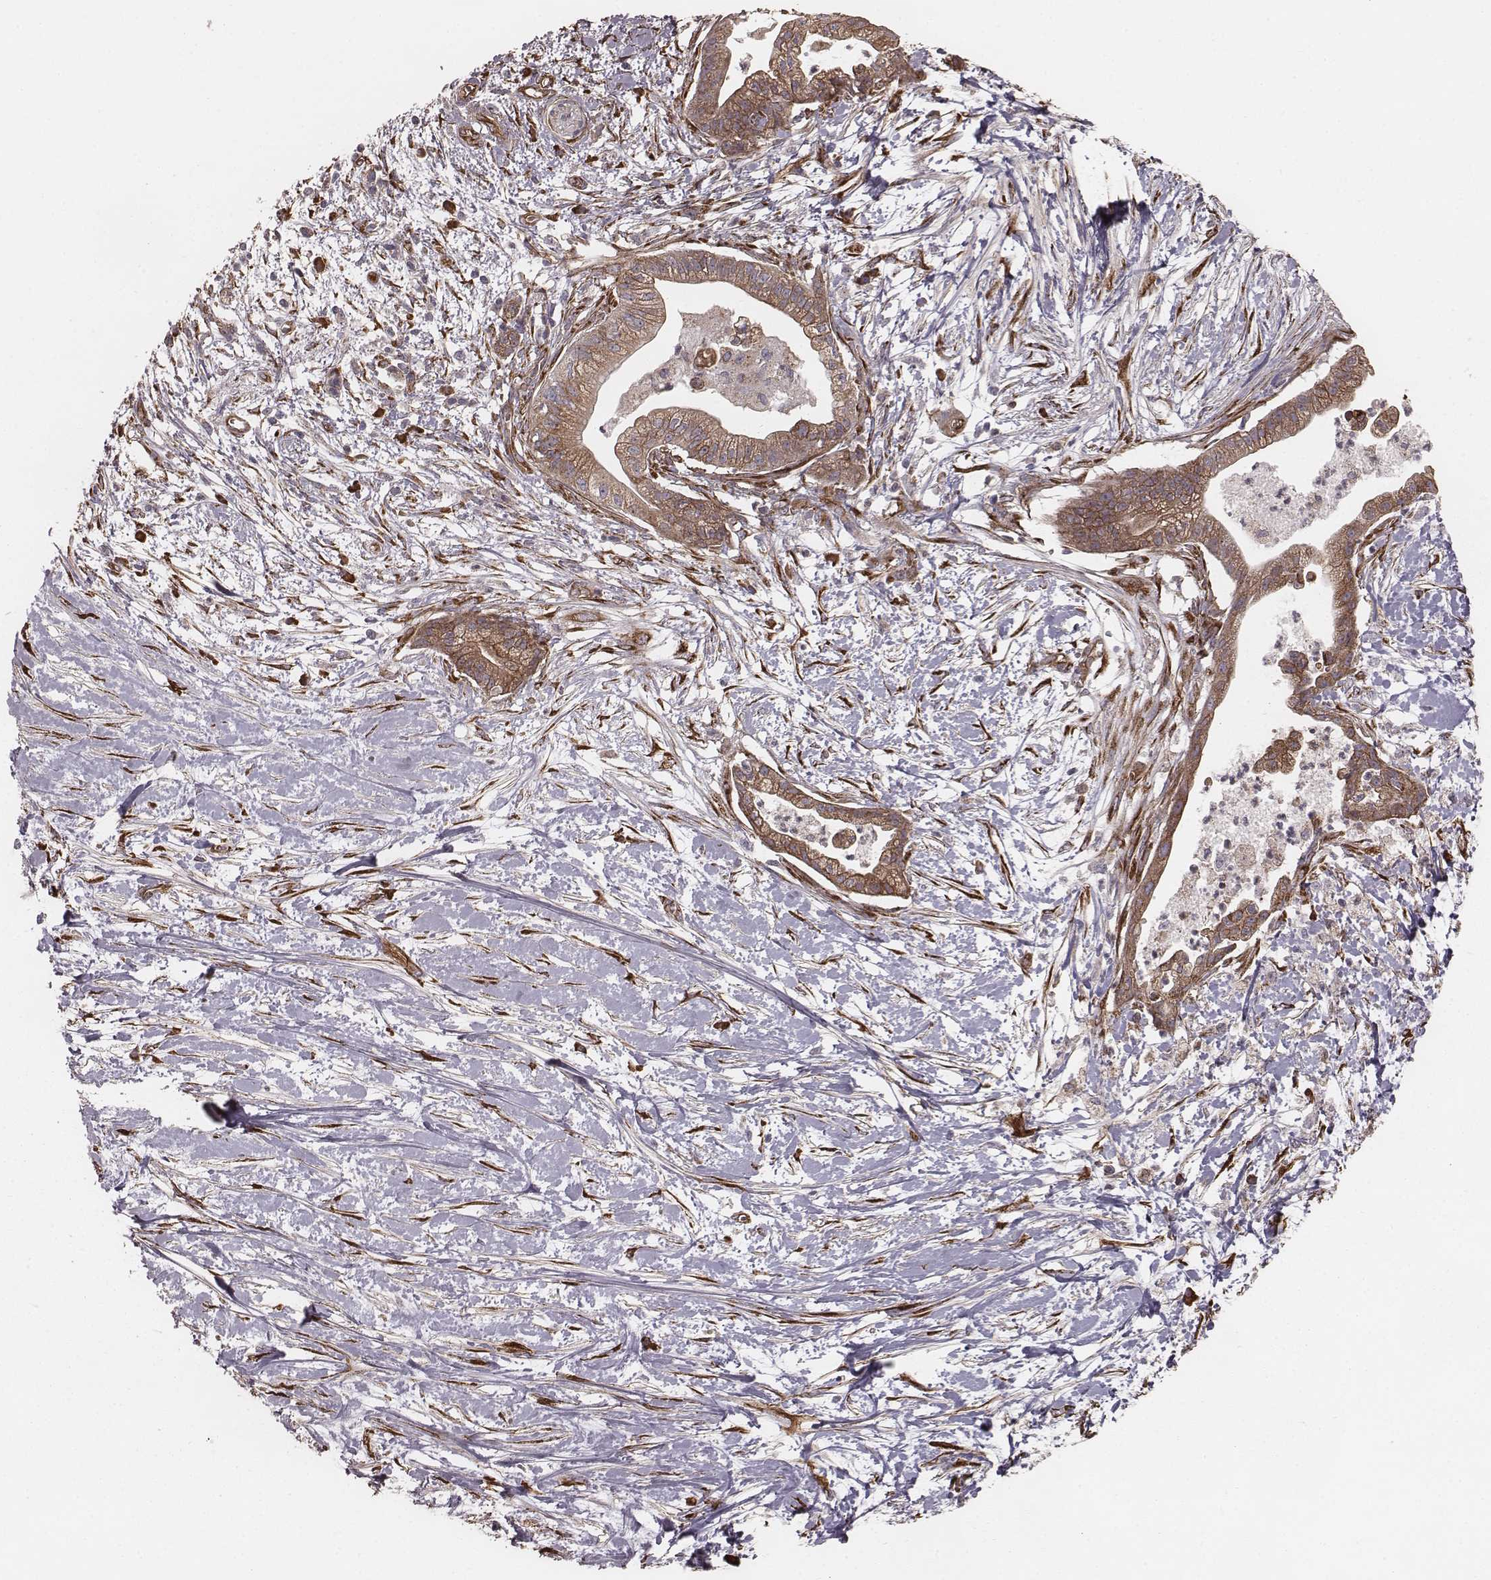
{"staining": {"intensity": "moderate", "quantity": ">75%", "location": "cytoplasmic/membranous"}, "tissue": "pancreatic cancer", "cell_type": "Tumor cells", "image_type": "cancer", "snomed": [{"axis": "morphology", "description": "Normal tissue, NOS"}, {"axis": "morphology", "description": "Adenocarcinoma, NOS"}, {"axis": "topography", "description": "Lymph node"}, {"axis": "topography", "description": "Pancreas"}], "caption": "Immunohistochemical staining of pancreatic cancer (adenocarcinoma) reveals medium levels of moderate cytoplasmic/membranous positivity in about >75% of tumor cells. The staining was performed using DAB (3,3'-diaminobenzidine), with brown indicating positive protein expression. Nuclei are stained blue with hematoxylin.", "gene": "PALMD", "patient": {"sex": "female", "age": 58}}